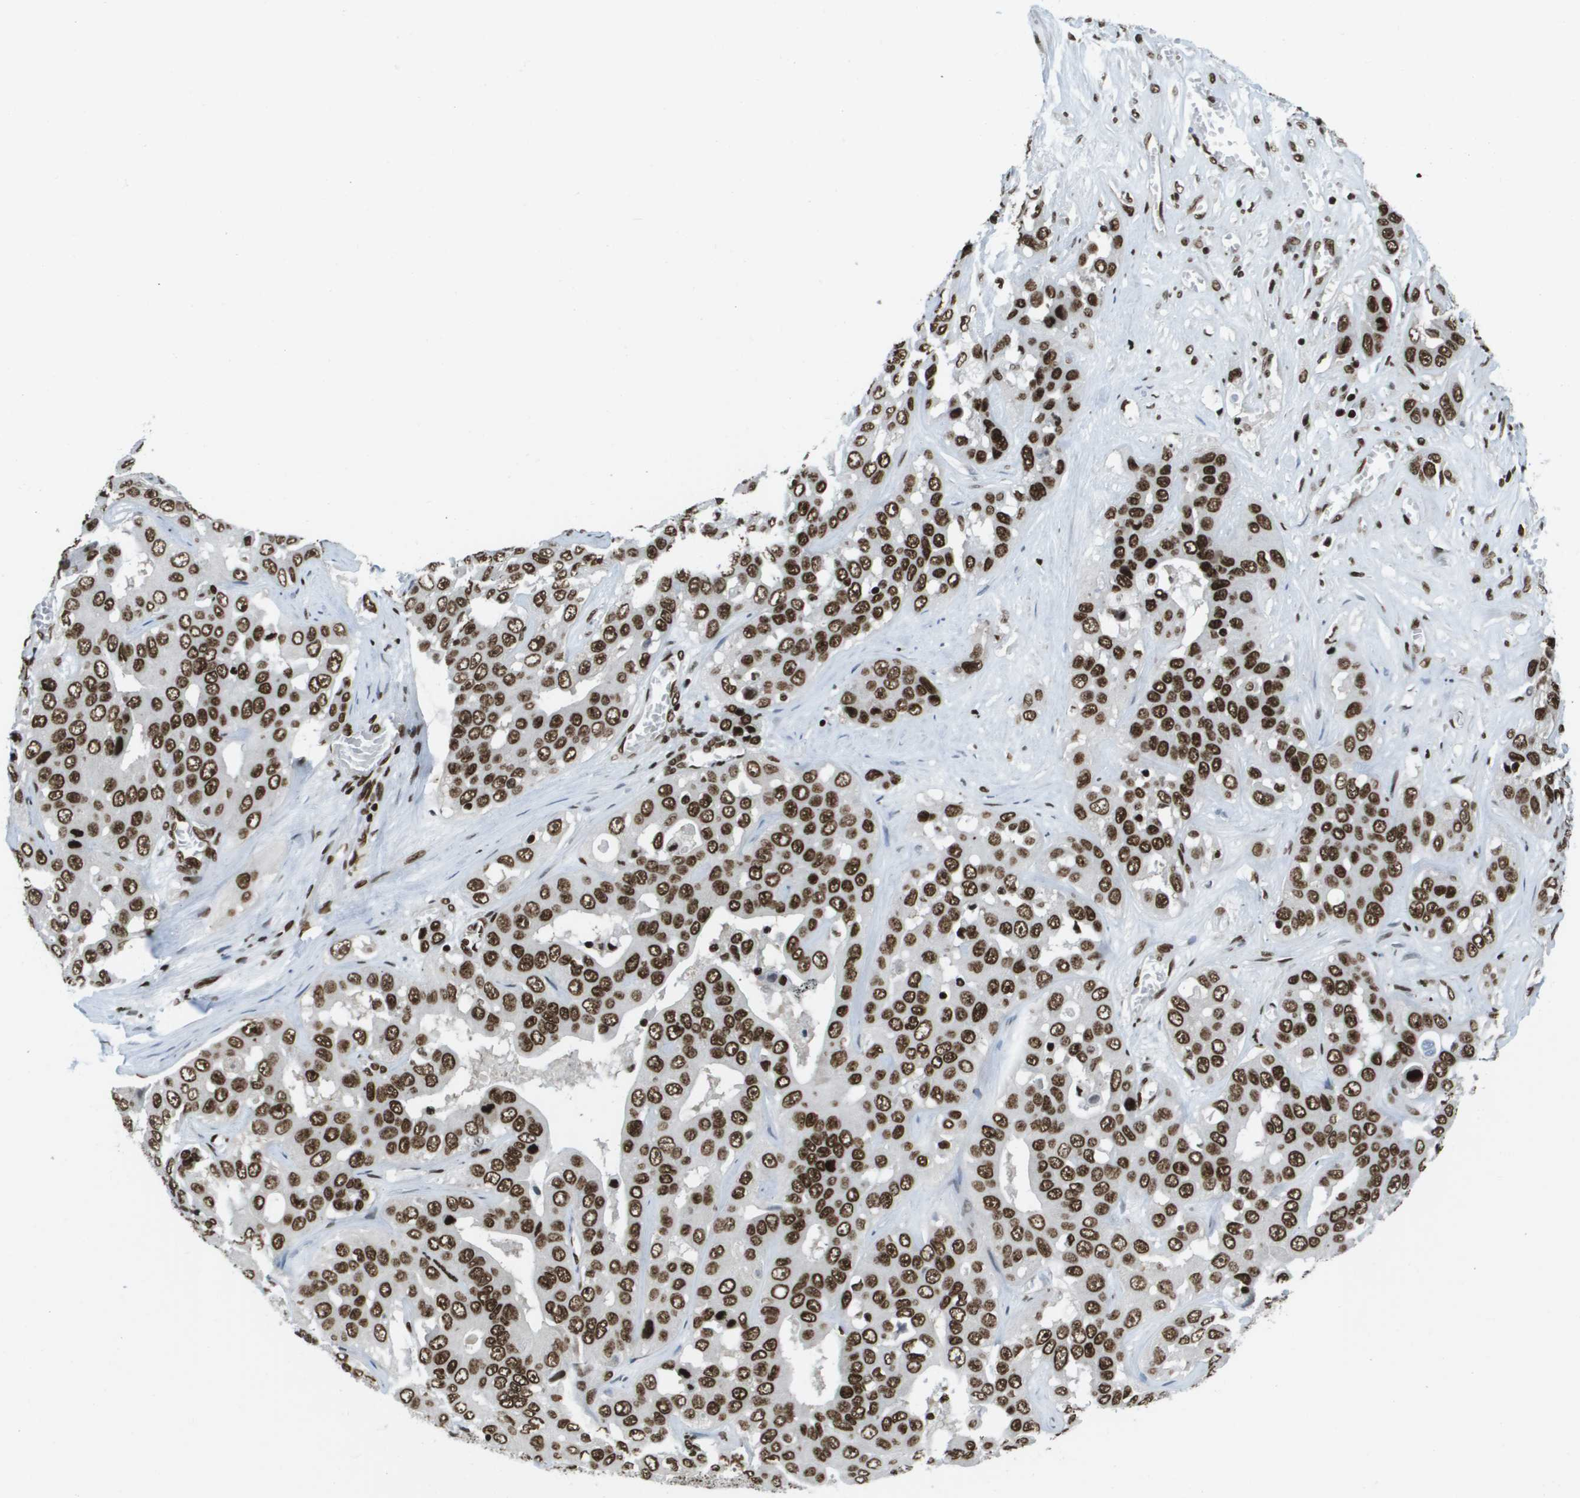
{"staining": {"intensity": "strong", "quantity": ">75%", "location": "nuclear"}, "tissue": "liver cancer", "cell_type": "Tumor cells", "image_type": "cancer", "snomed": [{"axis": "morphology", "description": "Cholangiocarcinoma"}, {"axis": "topography", "description": "Liver"}], "caption": "Brown immunohistochemical staining in human liver cancer (cholangiocarcinoma) shows strong nuclear expression in about >75% of tumor cells.", "gene": "GLYR1", "patient": {"sex": "female", "age": 52}}